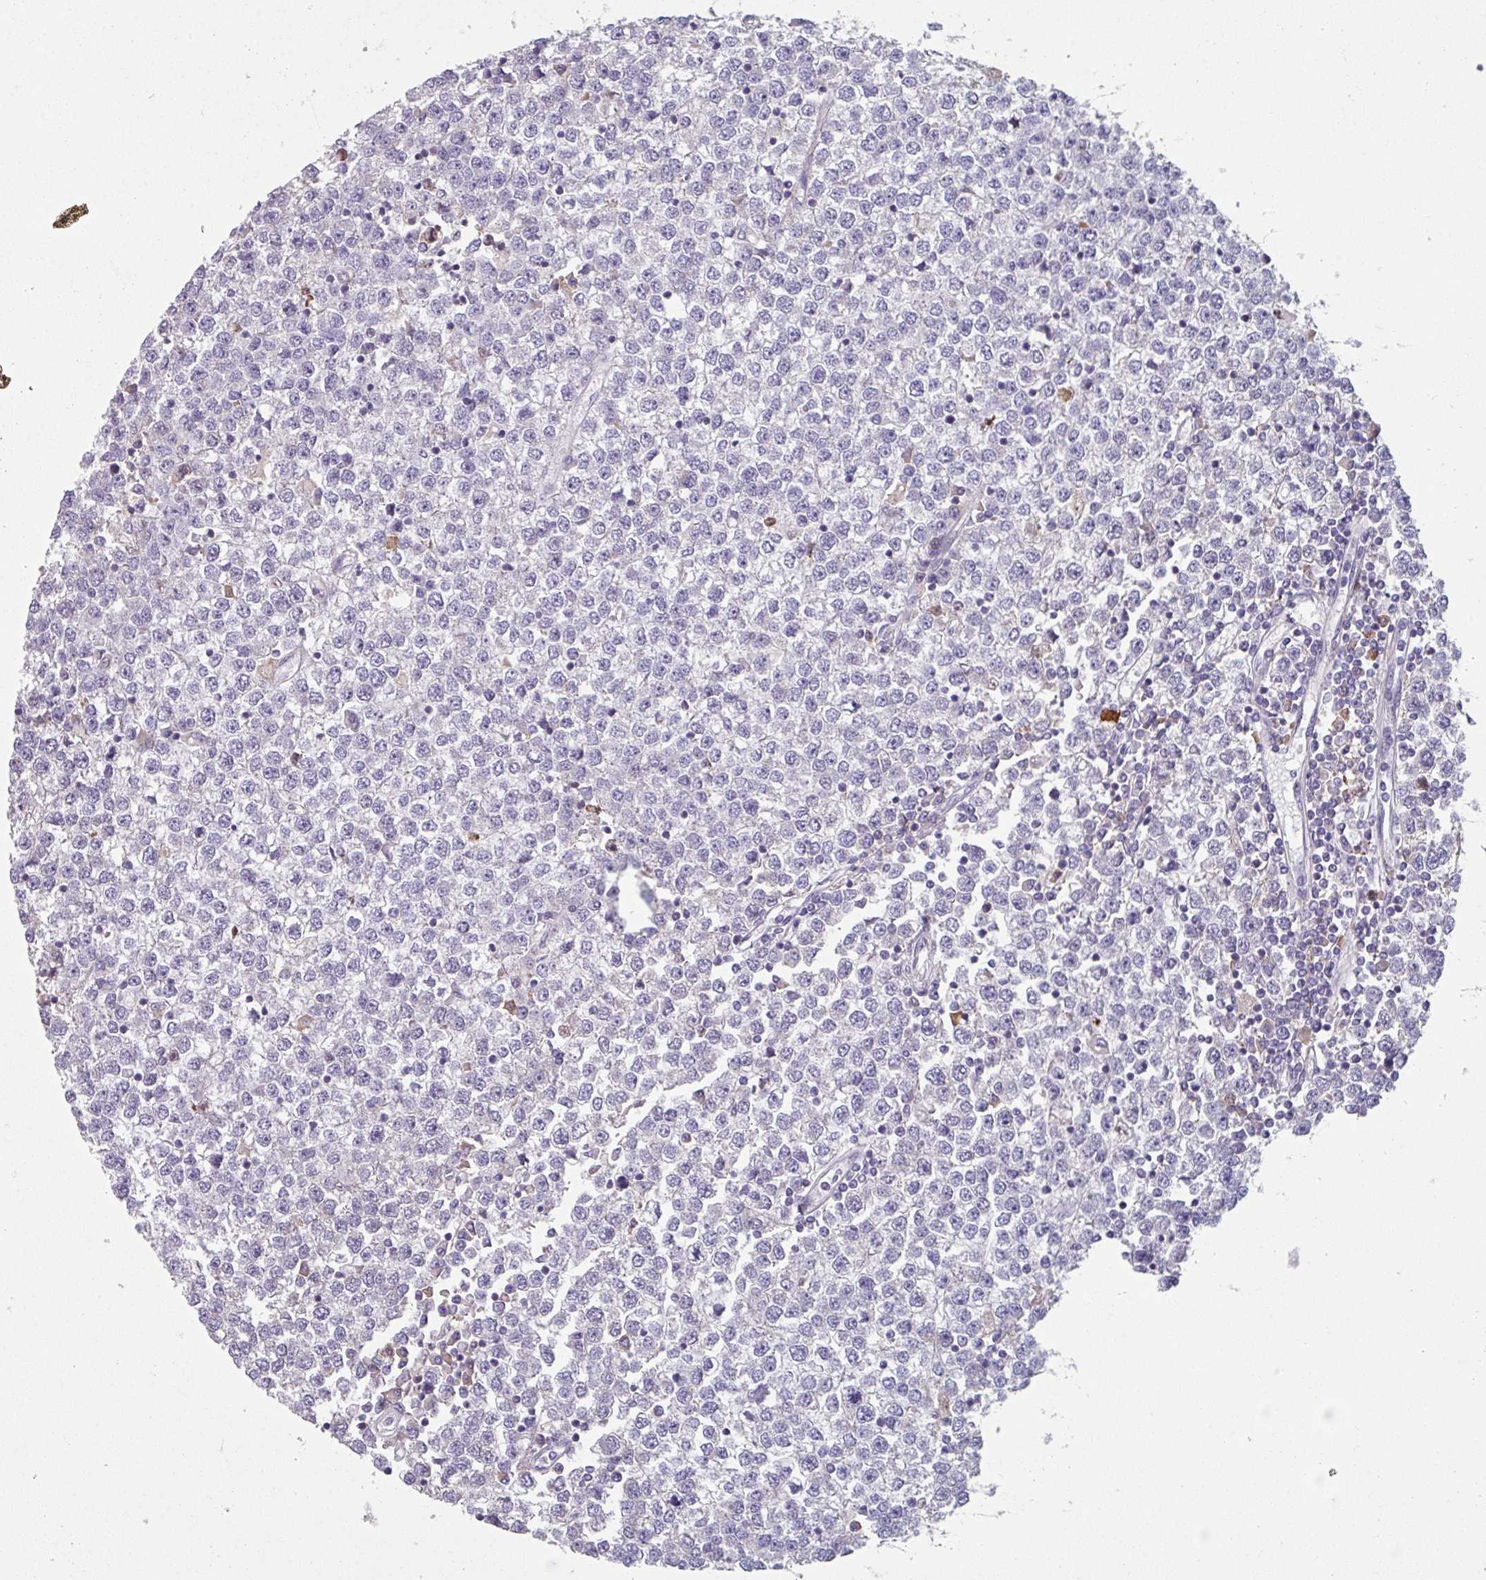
{"staining": {"intensity": "negative", "quantity": "none", "location": "none"}, "tissue": "testis cancer", "cell_type": "Tumor cells", "image_type": "cancer", "snomed": [{"axis": "morphology", "description": "Seminoma, NOS"}, {"axis": "topography", "description": "Testis"}], "caption": "Immunohistochemistry of seminoma (testis) demonstrates no expression in tumor cells. The staining is performed using DAB (3,3'-diaminobenzidine) brown chromogen with nuclei counter-stained in using hematoxylin.", "gene": "TMEM132A", "patient": {"sex": "male", "age": 65}}